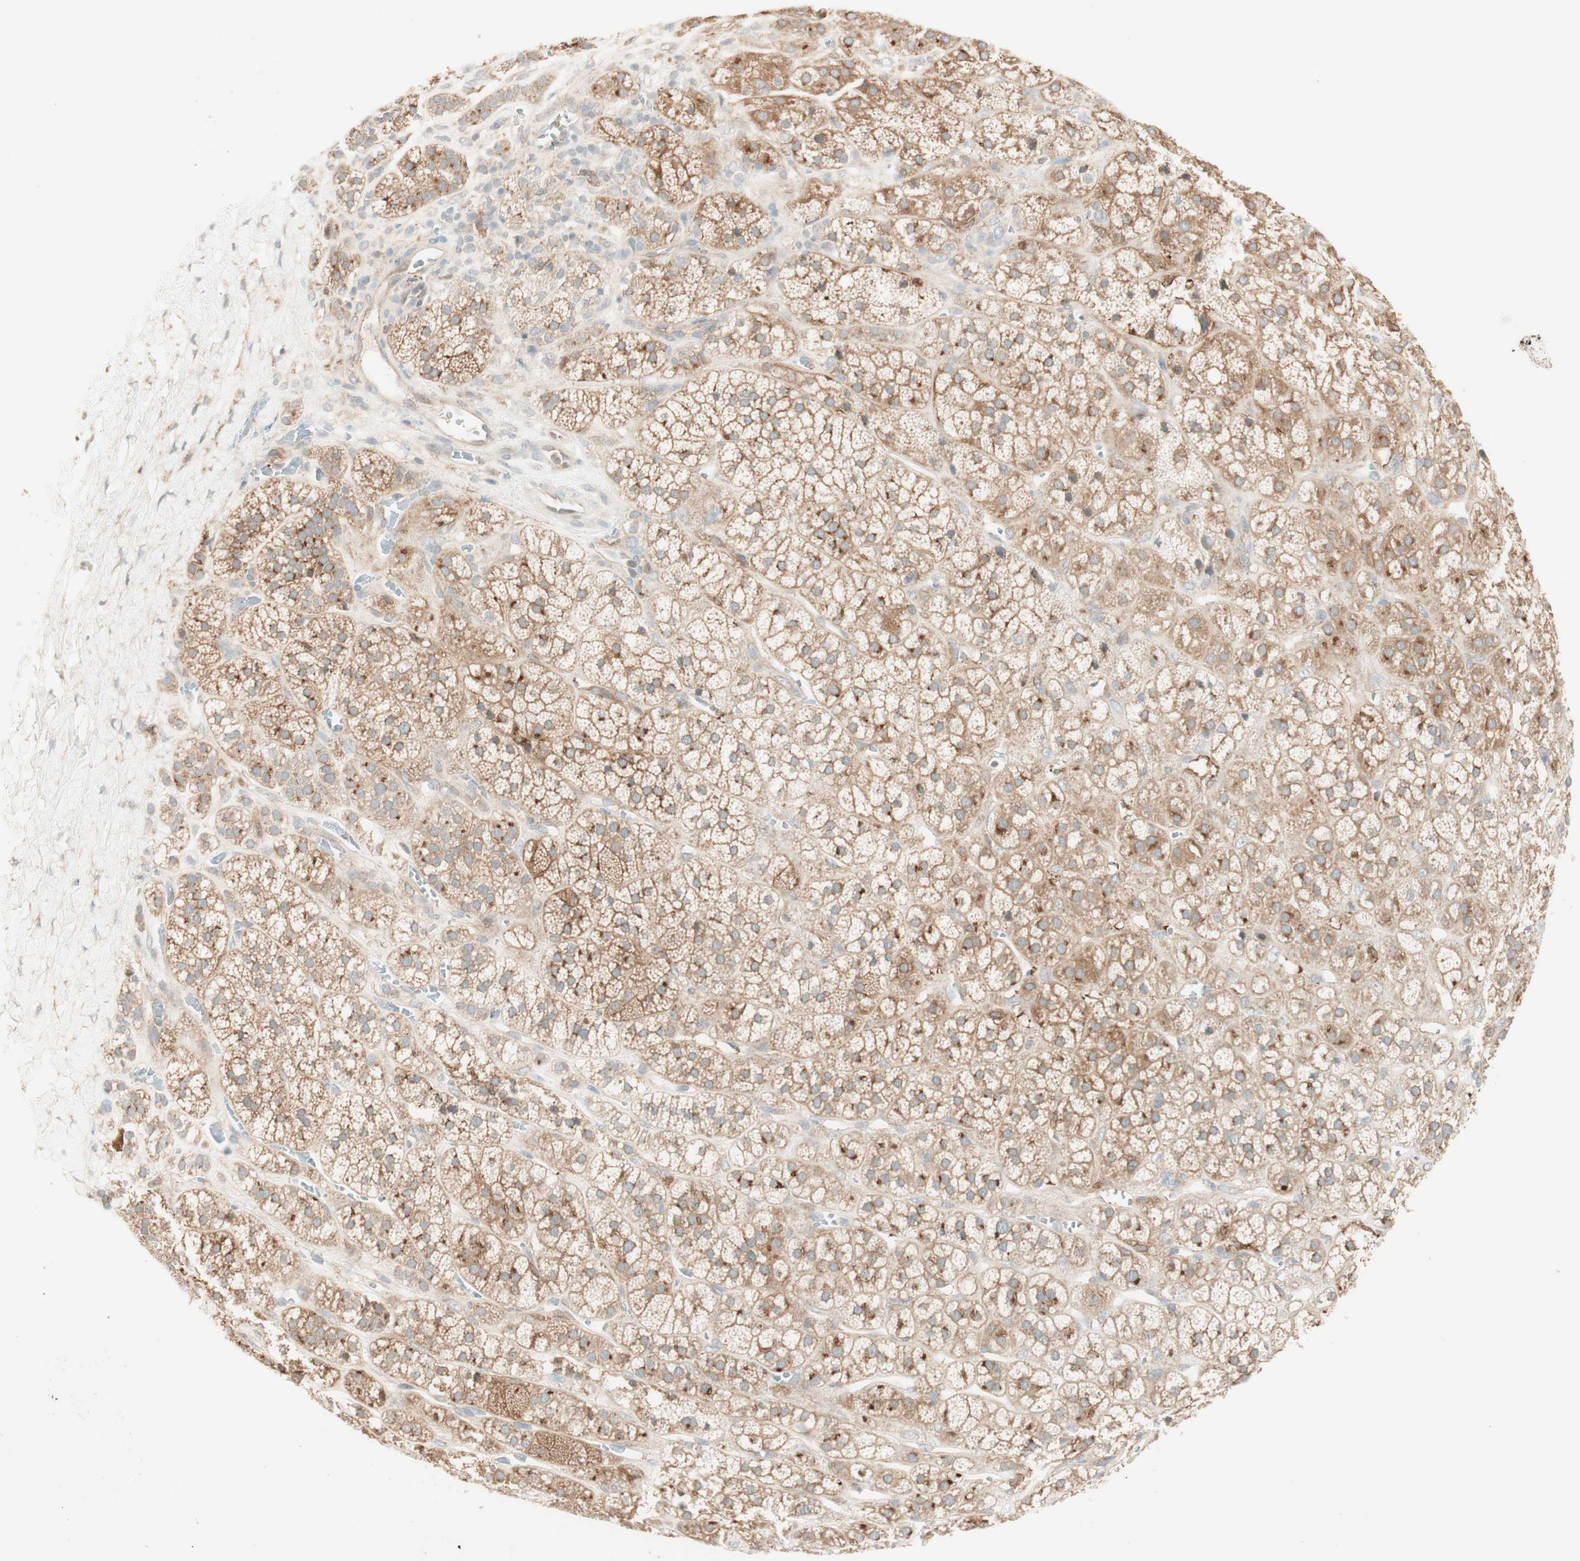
{"staining": {"intensity": "moderate", "quantity": ">75%", "location": "cytoplasmic/membranous"}, "tissue": "adrenal gland", "cell_type": "Glandular cells", "image_type": "normal", "snomed": [{"axis": "morphology", "description": "Normal tissue, NOS"}, {"axis": "topography", "description": "Adrenal gland"}], "caption": "The immunohistochemical stain labels moderate cytoplasmic/membranous positivity in glandular cells of unremarkable adrenal gland.", "gene": "CLCN2", "patient": {"sex": "male", "age": 56}}